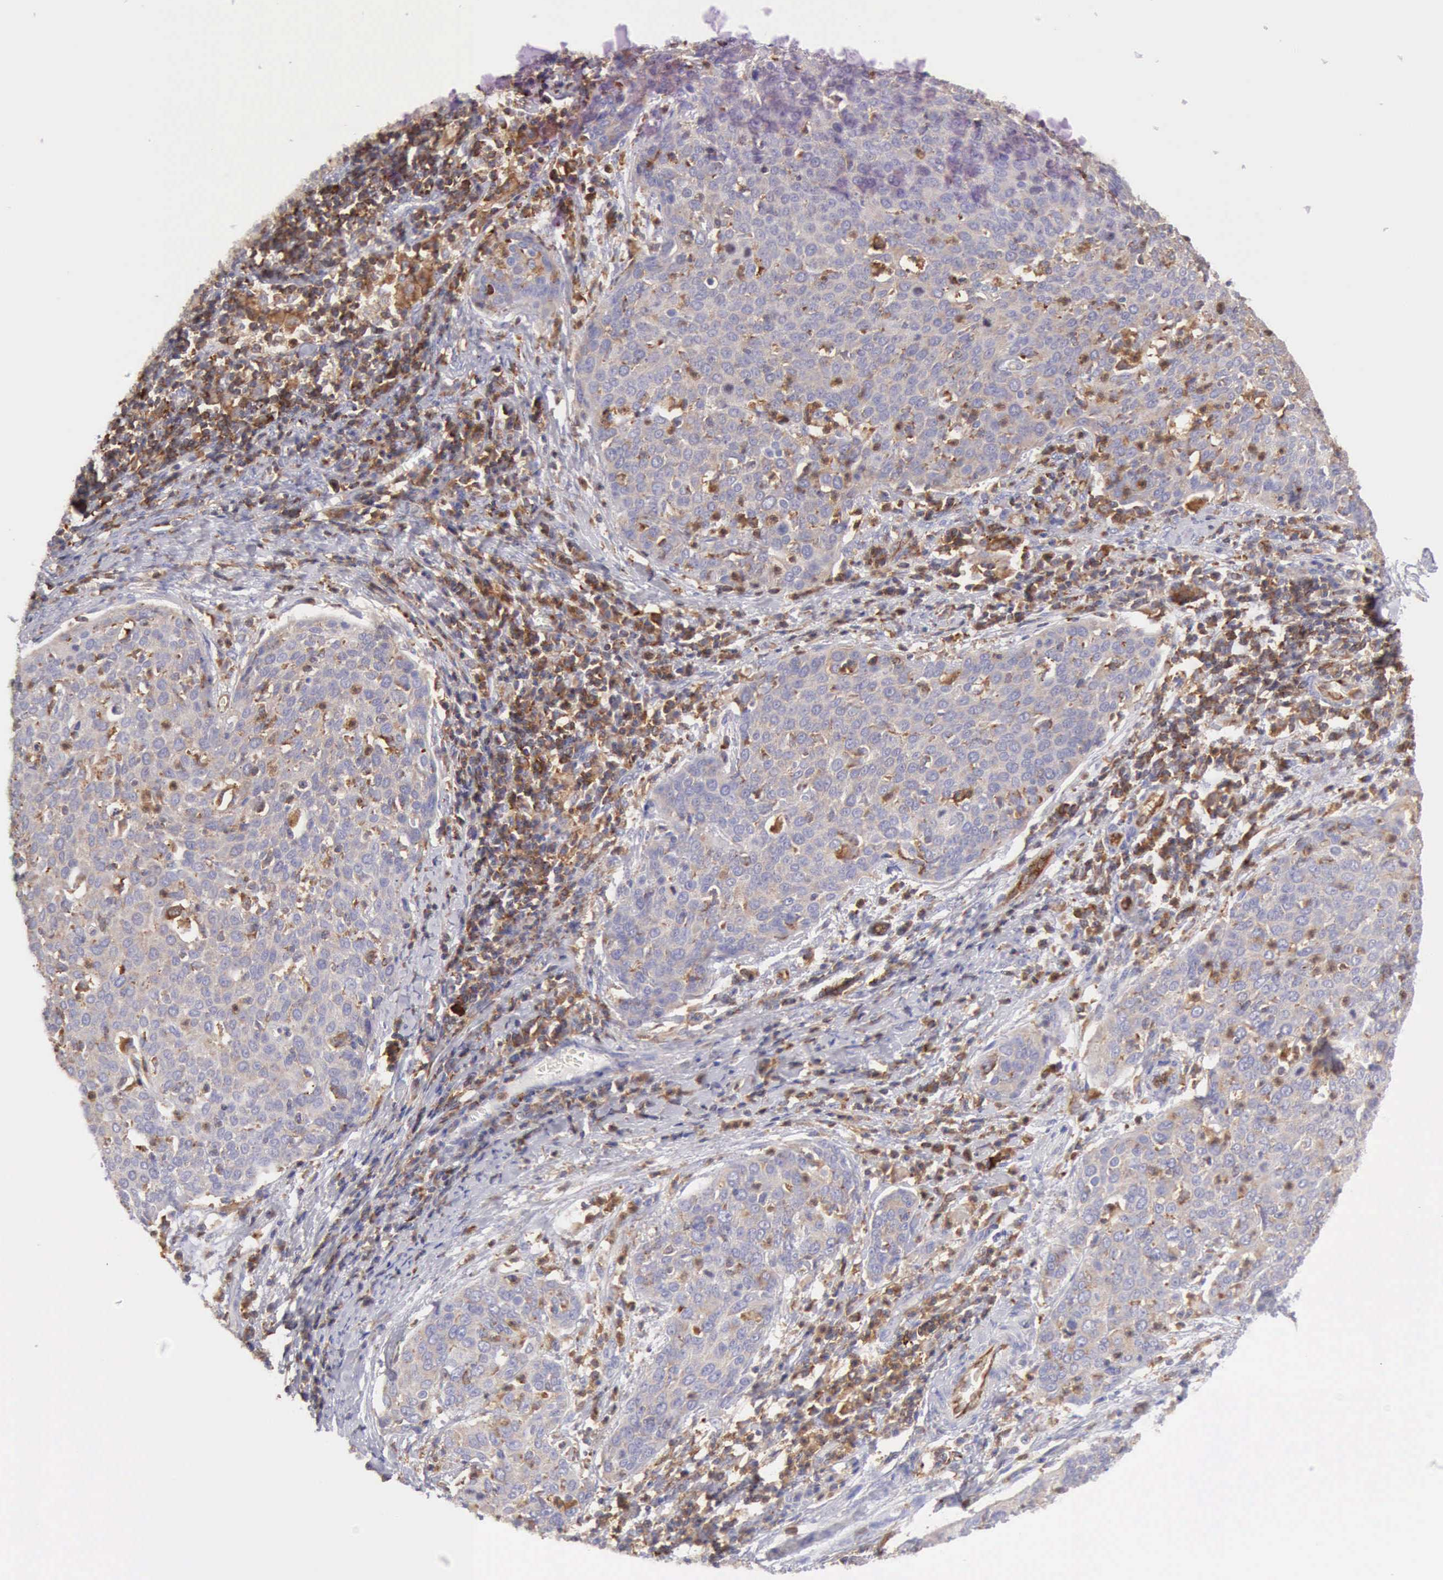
{"staining": {"intensity": "negative", "quantity": "none", "location": "none"}, "tissue": "cervical cancer", "cell_type": "Tumor cells", "image_type": "cancer", "snomed": [{"axis": "morphology", "description": "Squamous cell carcinoma, NOS"}, {"axis": "topography", "description": "Cervix"}], "caption": "Immunohistochemistry (IHC) of human cervical cancer (squamous cell carcinoma) shows no staining in tumor cells.", "gene": "ARHGAP4", "patient": {"sex": "female", "age": 38}}